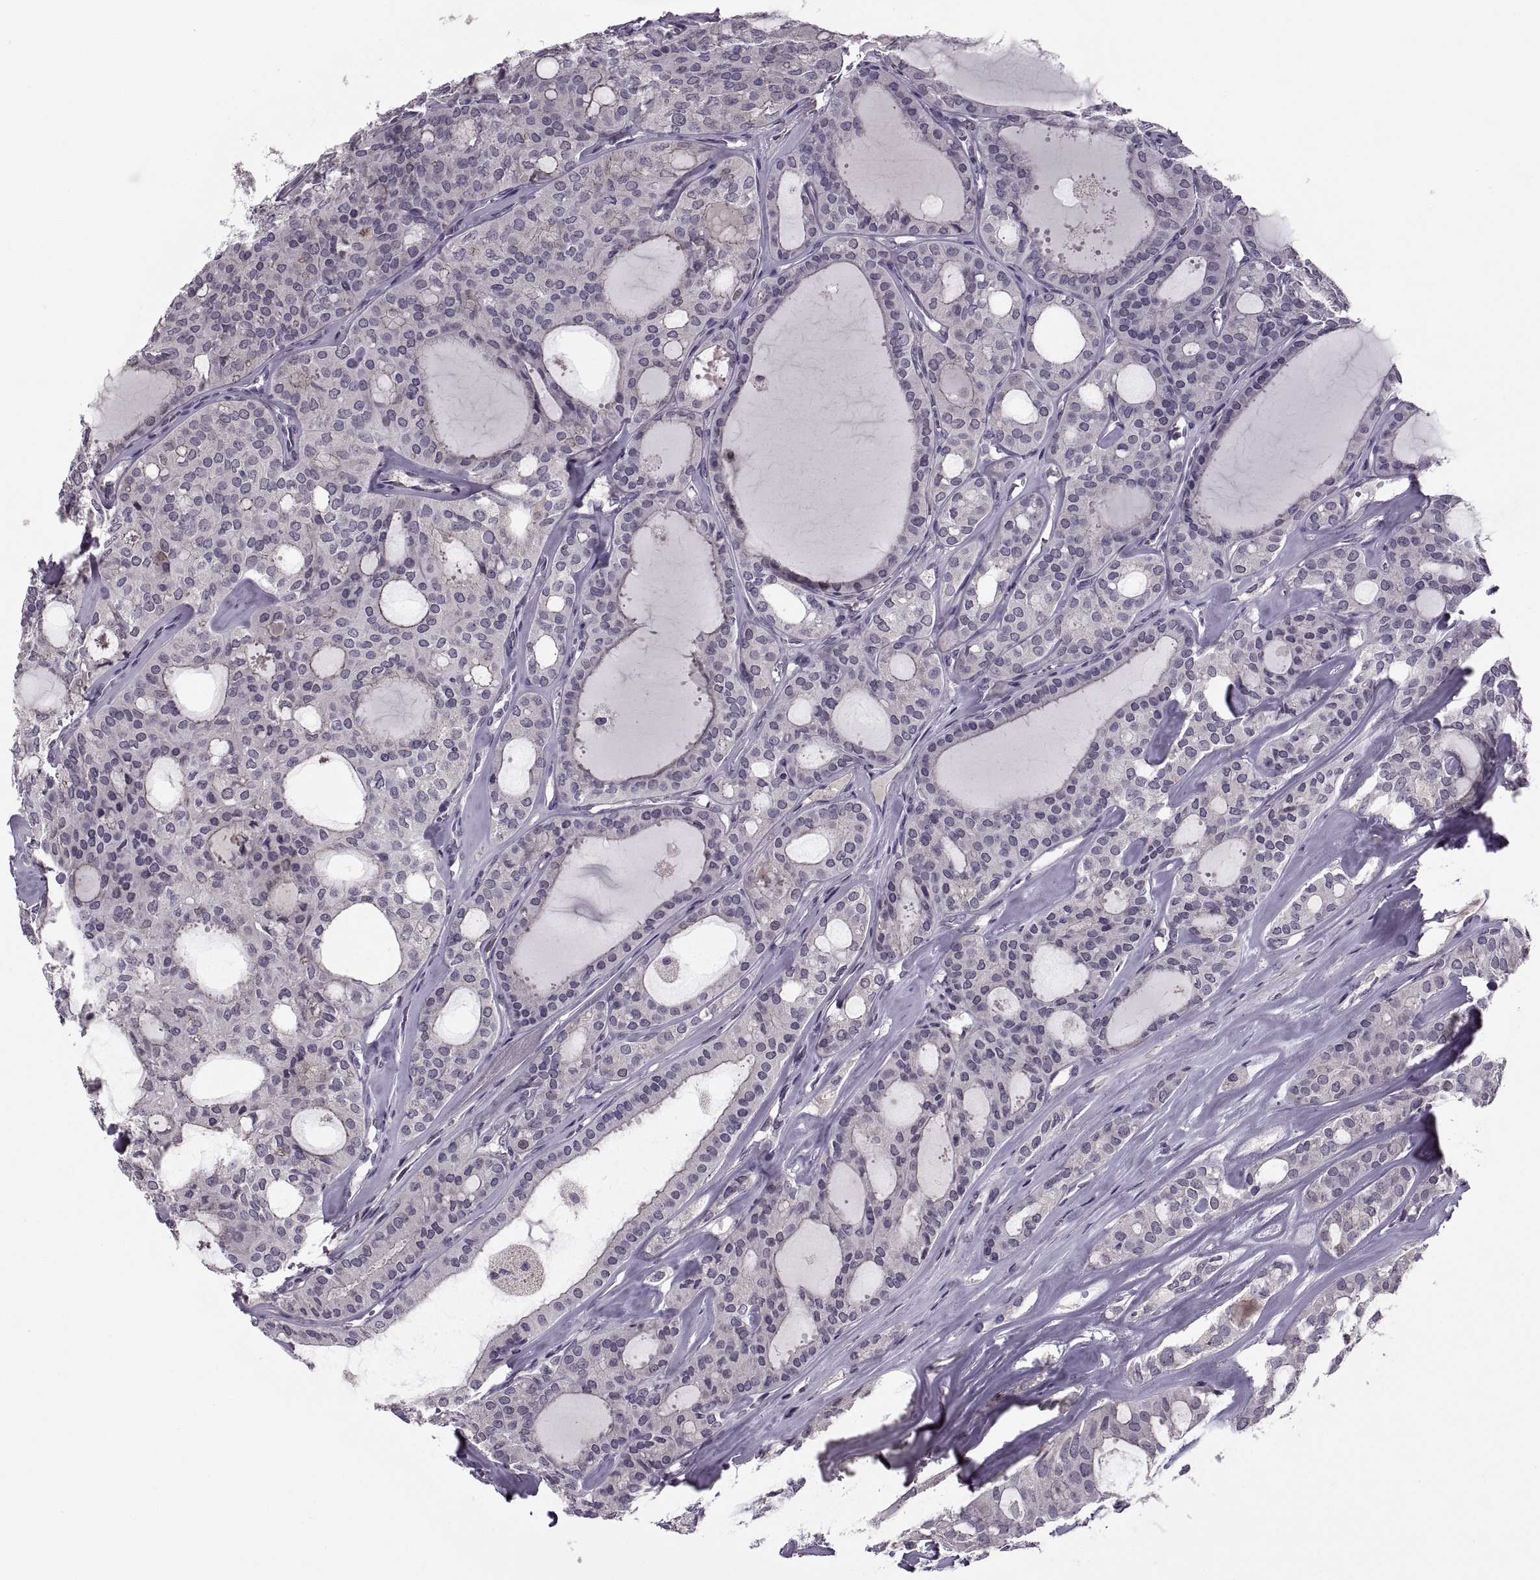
{"staining": {"intensity": "negative", "quantity": "none", "location": "none"}, "tissue": "thyroid cancer", "cell_type": "Tumor cells", "image_type": "cancer", "snomed": [{"axis": "morphology", "description": "Follicular adenoma carcinoma, NOS"}, {"axis": "topography", "description": "Thyroid gland"}], "caption": "Tumor cells are negative for protein expression in human follicular adenoma carcinoma (thyroid).", "gene": "CACNA1F", "patient": {"sex": "male", "age": 75}}